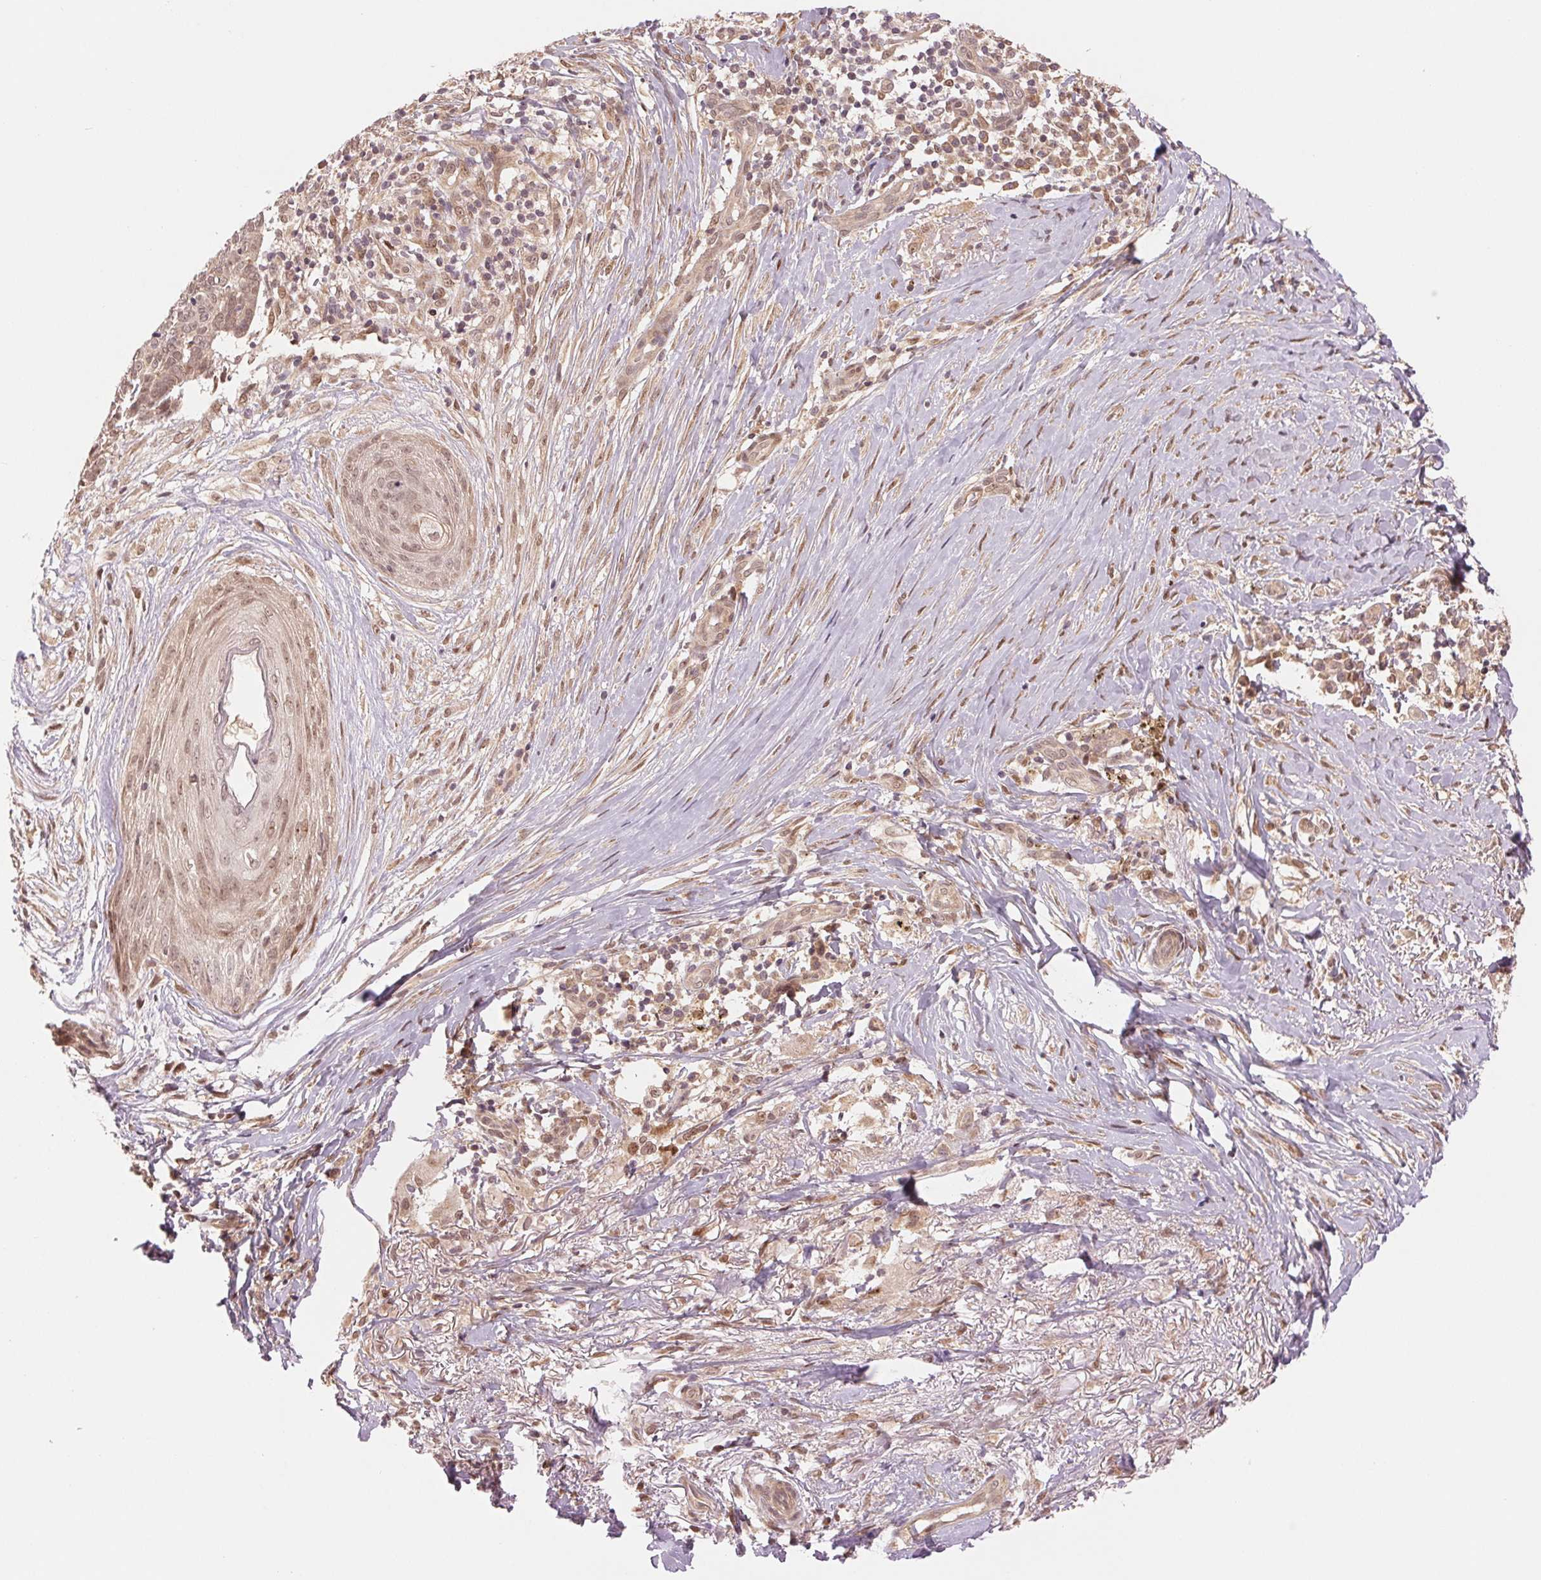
{"staining": {"intensity": "moderate", "quantity": ">75%", "location": "nuclear"}, "tissue": "skin cancer", "cell_type": "Tumor cells", "image_type": "cancer", "snomed": [{"axis": "morphology", "description": "Basal cell carcinoma"}, {"axis": "topography", "description": "Skin"}, {"axis": "topography", "description": "Skin of nose"}], "caption": "Protein analysis of basal cell carcinoma (skin) tissue demonstrates moderate nuclear staining in approximately >75% of tumor cells.", "gene": "ERI3", "patient": {"sex": "female", "age": 81}}